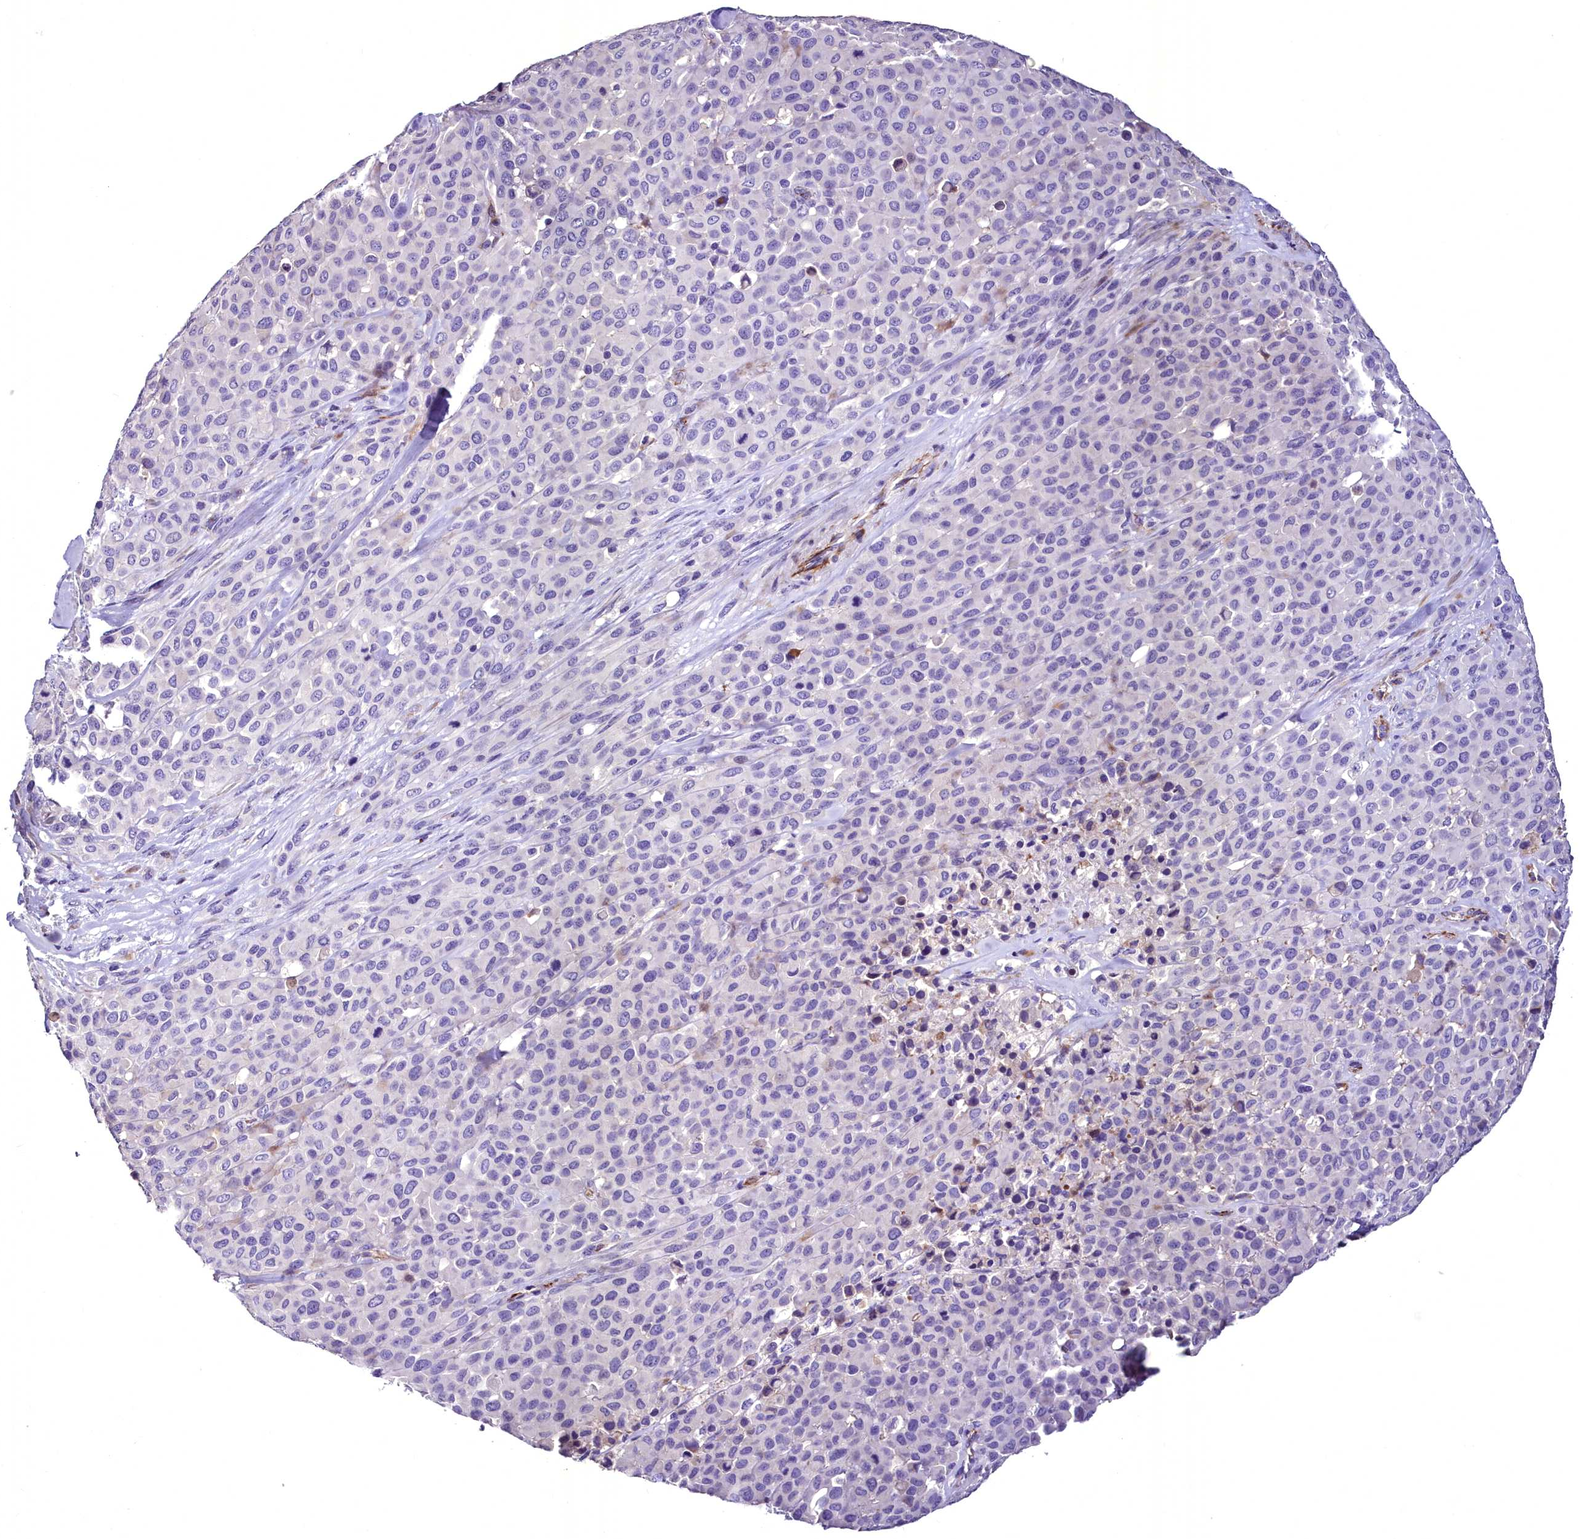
{"staining": {"intensity": "negative", "quantity": "none", "location": "none"}, "tissue": "melanoma", "cell_type": "Tumor cells", "image_type": "cancer", "snomed": [{"axis": "morphology", "description": "Malignant melanoma, Metastatic site"}, {"axis": "topography", "description": "Skin"}], "caption": "The micrograph reveals no significant expression in tumor cells of melanoma.", "gene": "MS4A18", "patient": {"sex": "female", "age": 81}}